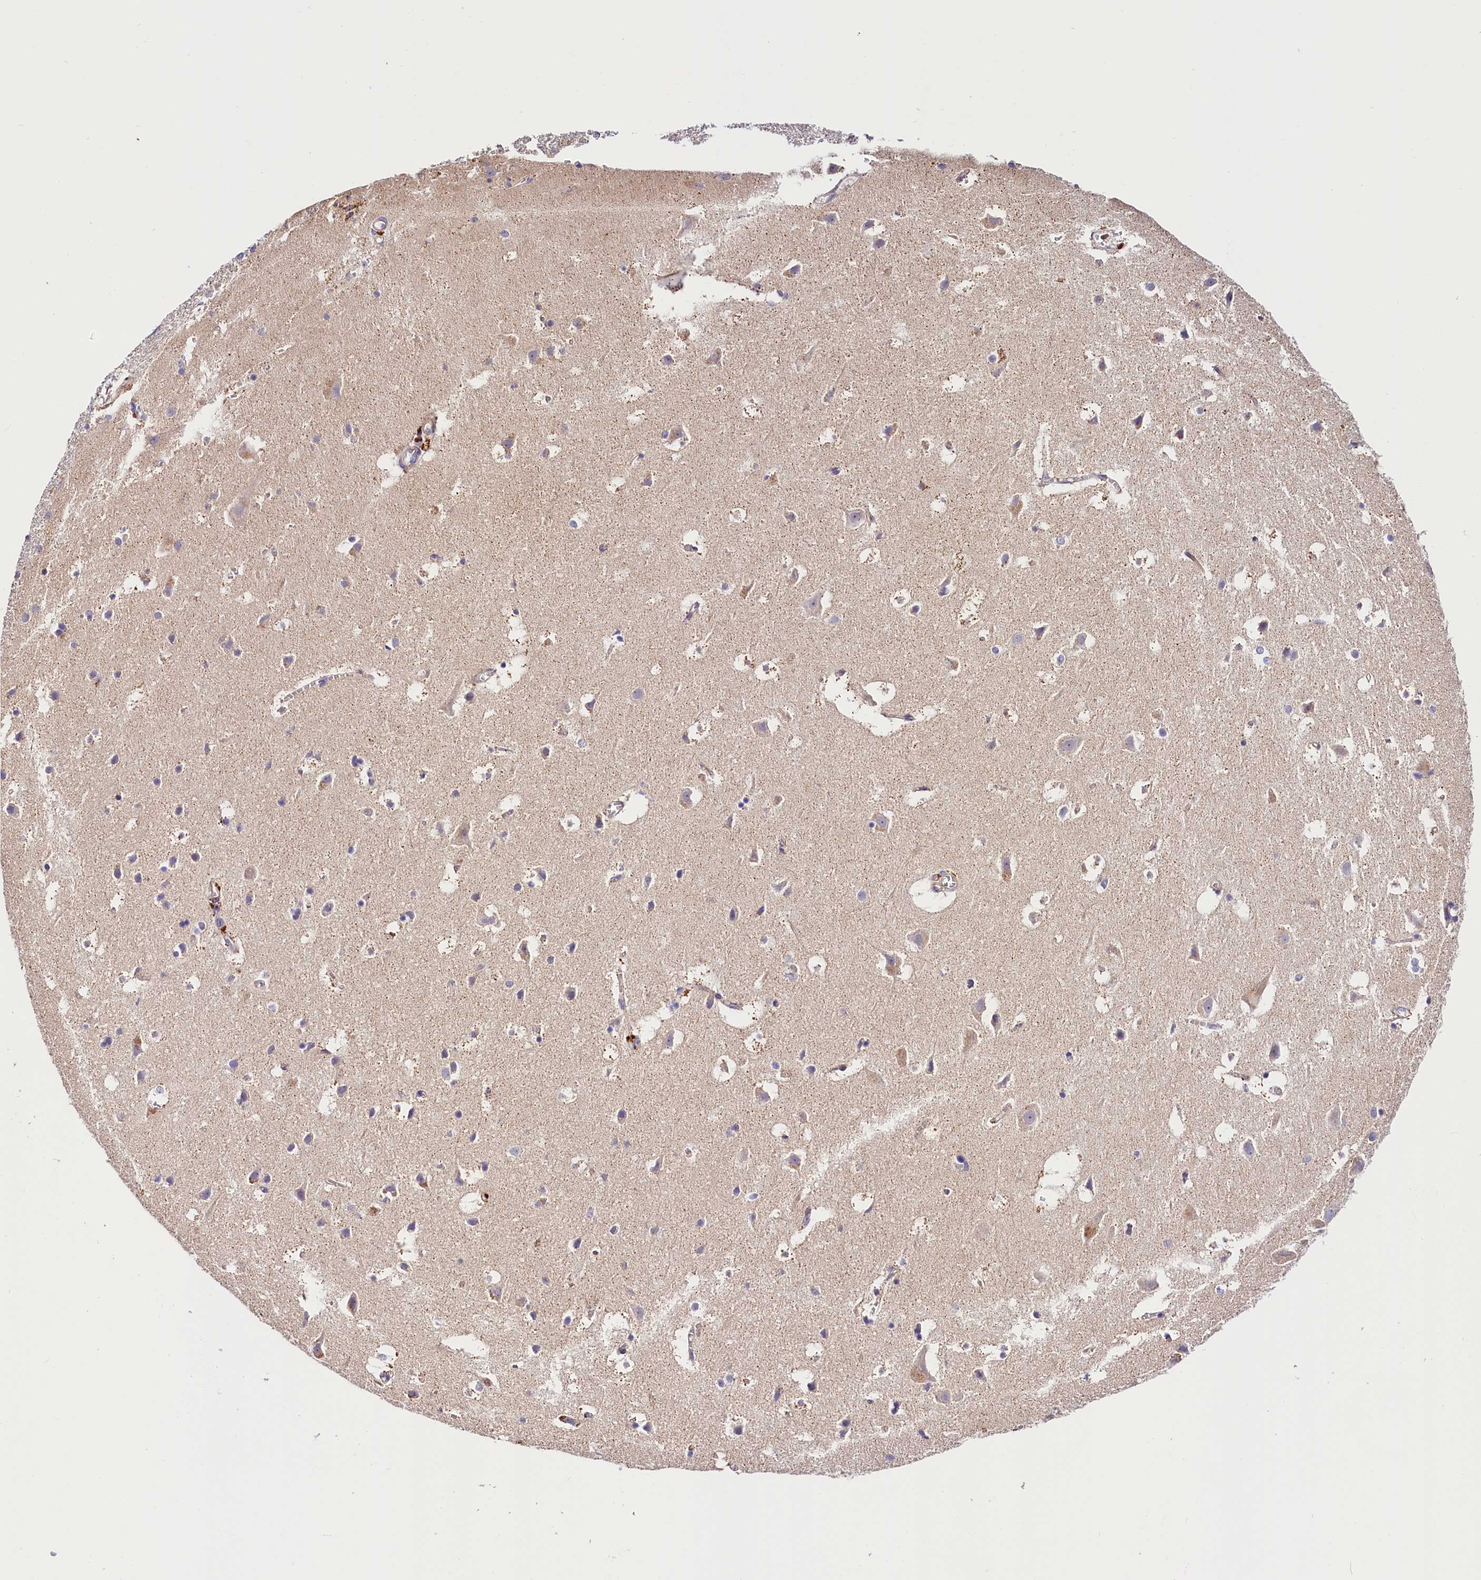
{"staining": {"intensity": "moderate", "quantity": "25%-75%", "location": "cytoplasmic/membranous"}, "tissue": "cerebral cortex", "cell_type": "Endothelial cells", "image_type": "normal", "snomed": [{"axis": "morphology", "description": "Normal tissue, NOS"}, {"axis": "topography", "description": "Cerebral cortex"}], "caption": "Protein analysis of unremarkable cerebral cortex exhibits moderate cytoplasmic/membranous staining in about 25%-75% of endothelial cells.", "gene": "ARMC6", "patient": {"sex": "male", "age": 54}}